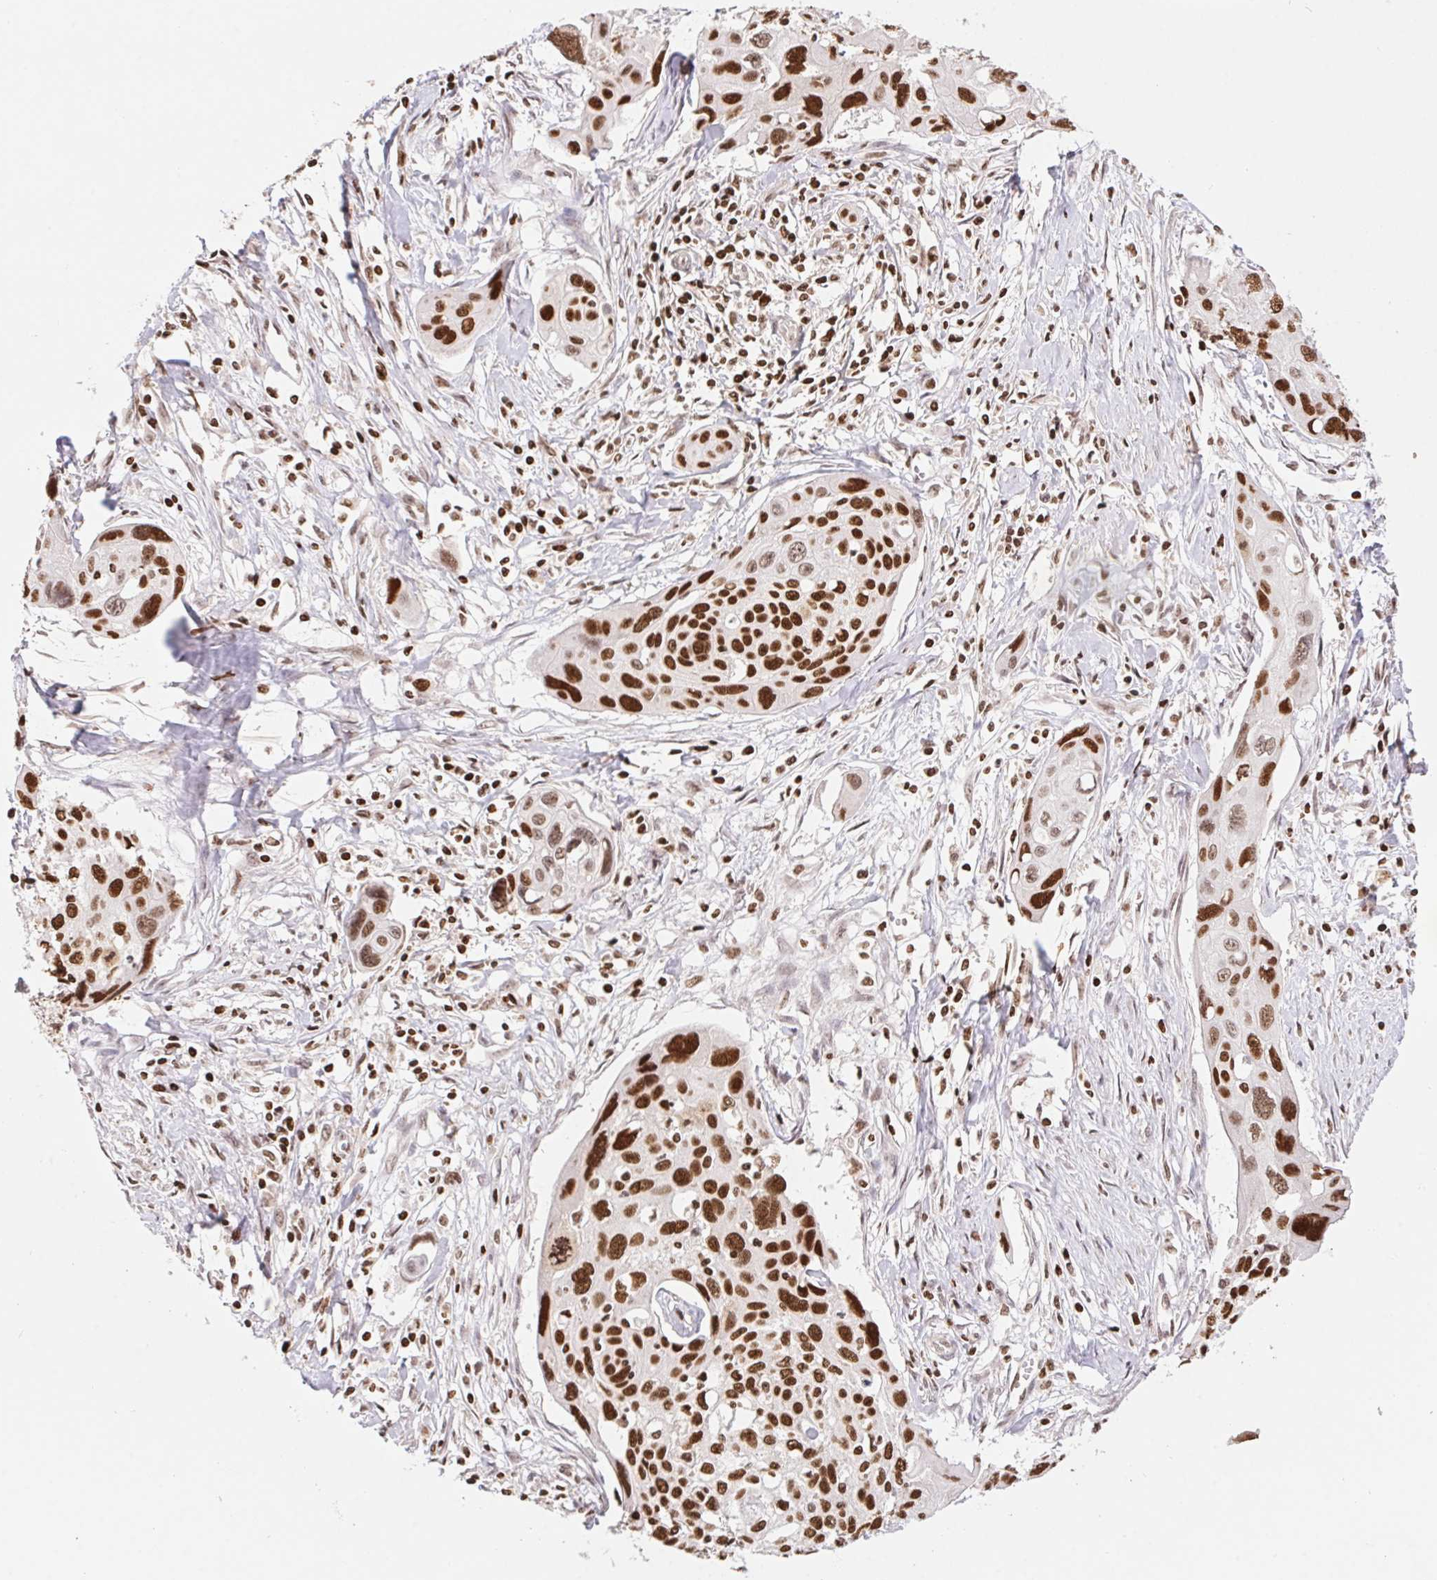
{"staining": {"intensity": "strong", "quantity": ">75%", "location": "nuclear"}, "tissue": "cervical cancer", "cell_type": "Tumor cells", "image_type": "cancer", "snomed": [{"axis": "morphology", "description": "Squamous cell carcinoma, NOS"}, {"axis": "topography", "description": "Cervix"}], "caption": "Immunohistochemical staining of human squamous cell carcinoma (cervical) displays strong nuclear protein expression in approximately >75% of tumor cells.", "gene": "POLD3", "patient": {"sex": "female", "age": 31}}